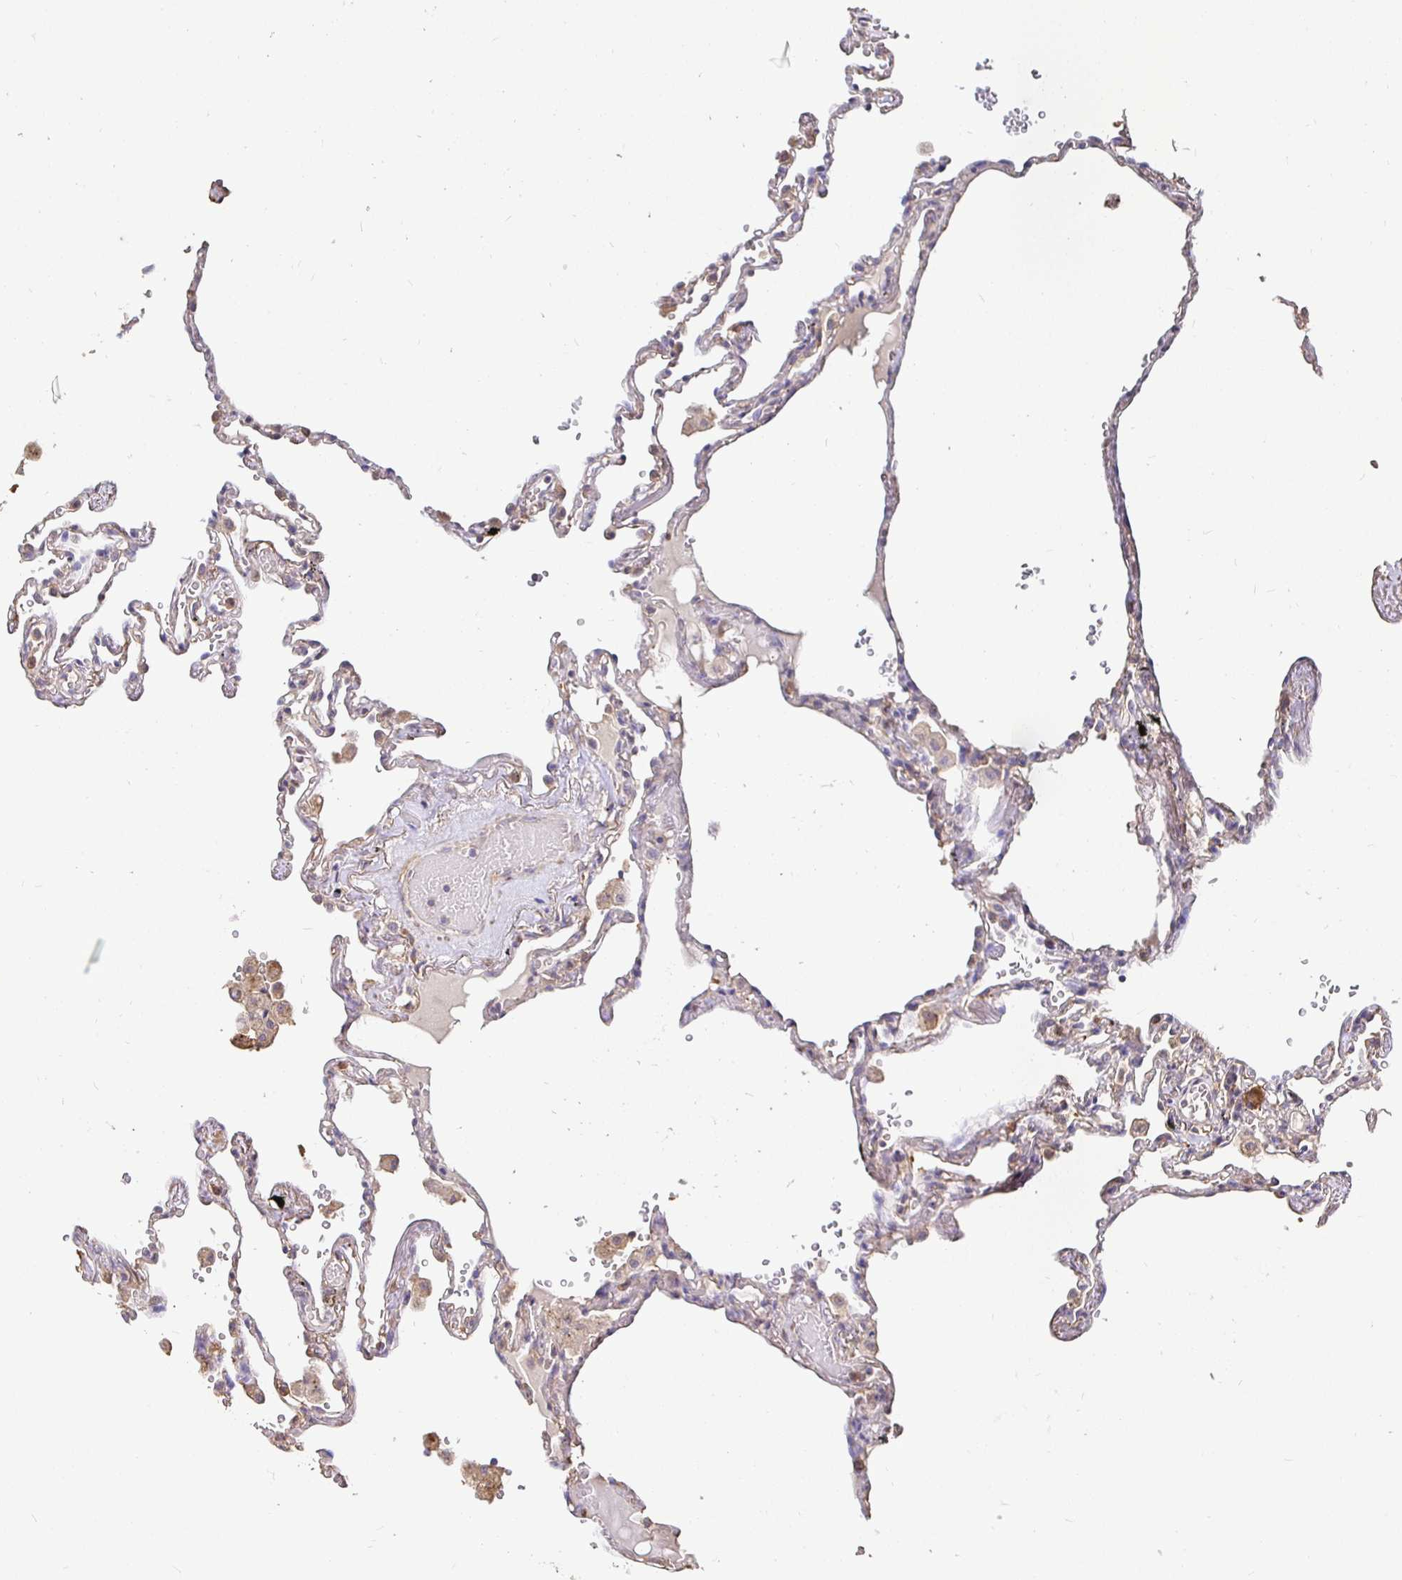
{"staining": {"intensity": "weak", "quantity": "25%-75%", "location": "cytoplasmic/membranous"}, "tissue": "lung", "cell_type": "Alveolar cells", "image_type": "normal", "snomed": [{"axis": "morphology", "description": "Normal tissue, NOS"}, {"axis": "topography", "description": "Lung"}], "caption": "This micrograph exhibits IHC staining of benign lung, with low weak cytoplasmic/membranous expression in about 25%-75% of alveolar cells.", "gene": "MAPK8IP3", "patient": {"sex": "female", "age": 67}}